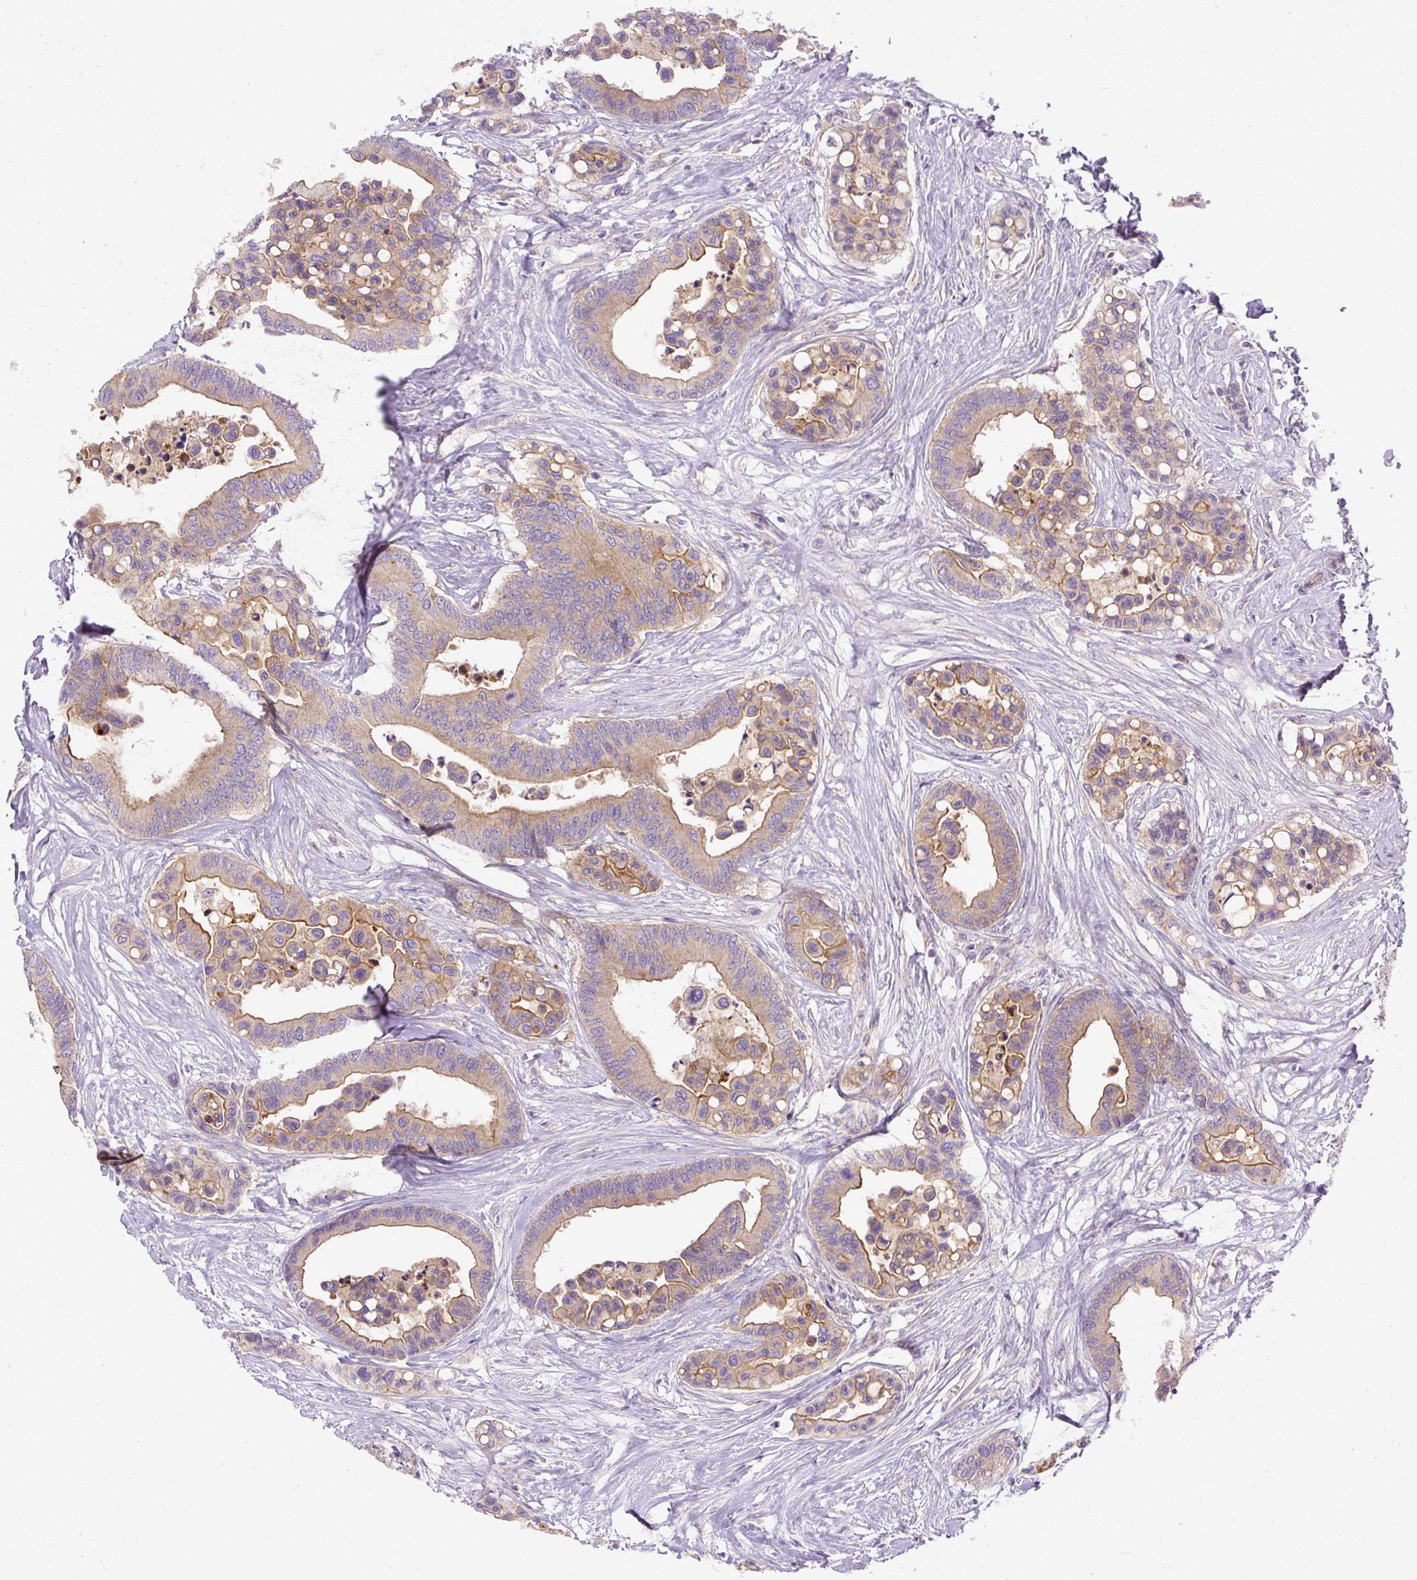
{"staining": {"intensity": "moderate", "quantity": ">75%", "location": "cytoplasmic/membranous"}, "tissue": "colorectal cancer", "cell_type": "Tumor cells", "image_type": "cancer", "snomed": [{"axis": "morphology", "description": "Adenocarcinoma, NOS"}, {"axis": "topography", "description": "Colon"}], "caption": "Immunohistochemical staining of colorectal cancer (adenocarcinoma) displays medium levels of moderate cytoplasmic/membranous protein expression in approximately >75% of tumor cells.", "gene": "DAPK1", "patient": {"sex": "male", "age": 82}}